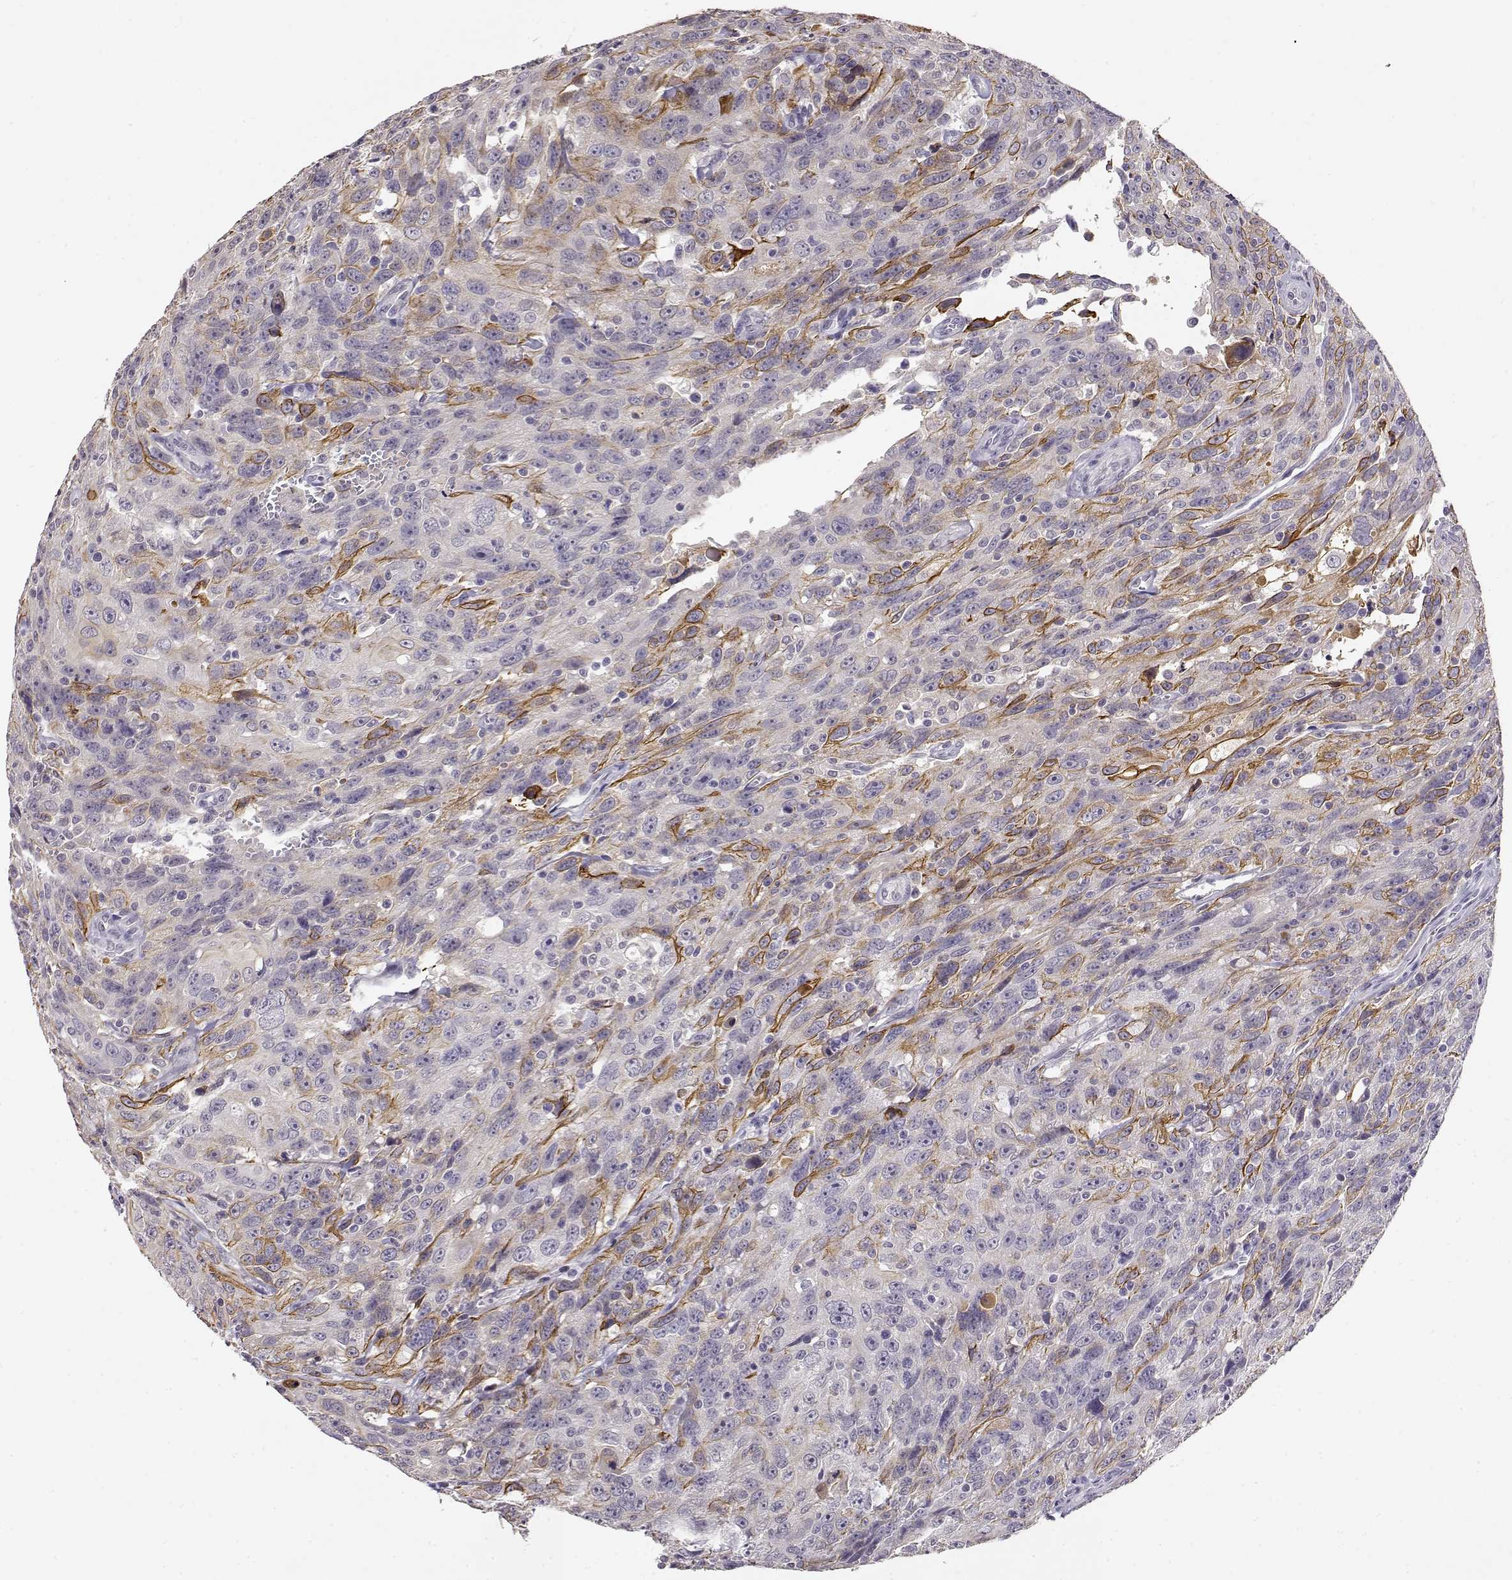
{"staining": {"intensity": "moderate", "quantity": "<25%", "location": "cytoplasmic/membranous"}, "tissue": "urothelial cancer", "cell_type": "Tumor cells", "image_type": "cancer", "snomed": [{"axis": "morphology", "description": "Urothelial carcinoma, NOS"}, {"axis": "morphology", "description": "Urothelial carcinoma, High grade"}, {"axis": "topography", "description": "Urinary bladder"}], "caption": "IHC staining of transitional cell carcinoma, which exhibits low levels of moderate cytoplasmic/membranous positivity in approximately <25% of tumor cells indicating moderate cytoplasmic/membranous protein staining. The staining was performed using DAB (3,3'-diaminobenzidine) (brown) for protein detection and nuclei were counterstained in hematoxylin (blue).", "gene": "TACR1", "patient": {"sex": "female", "age": 73}}